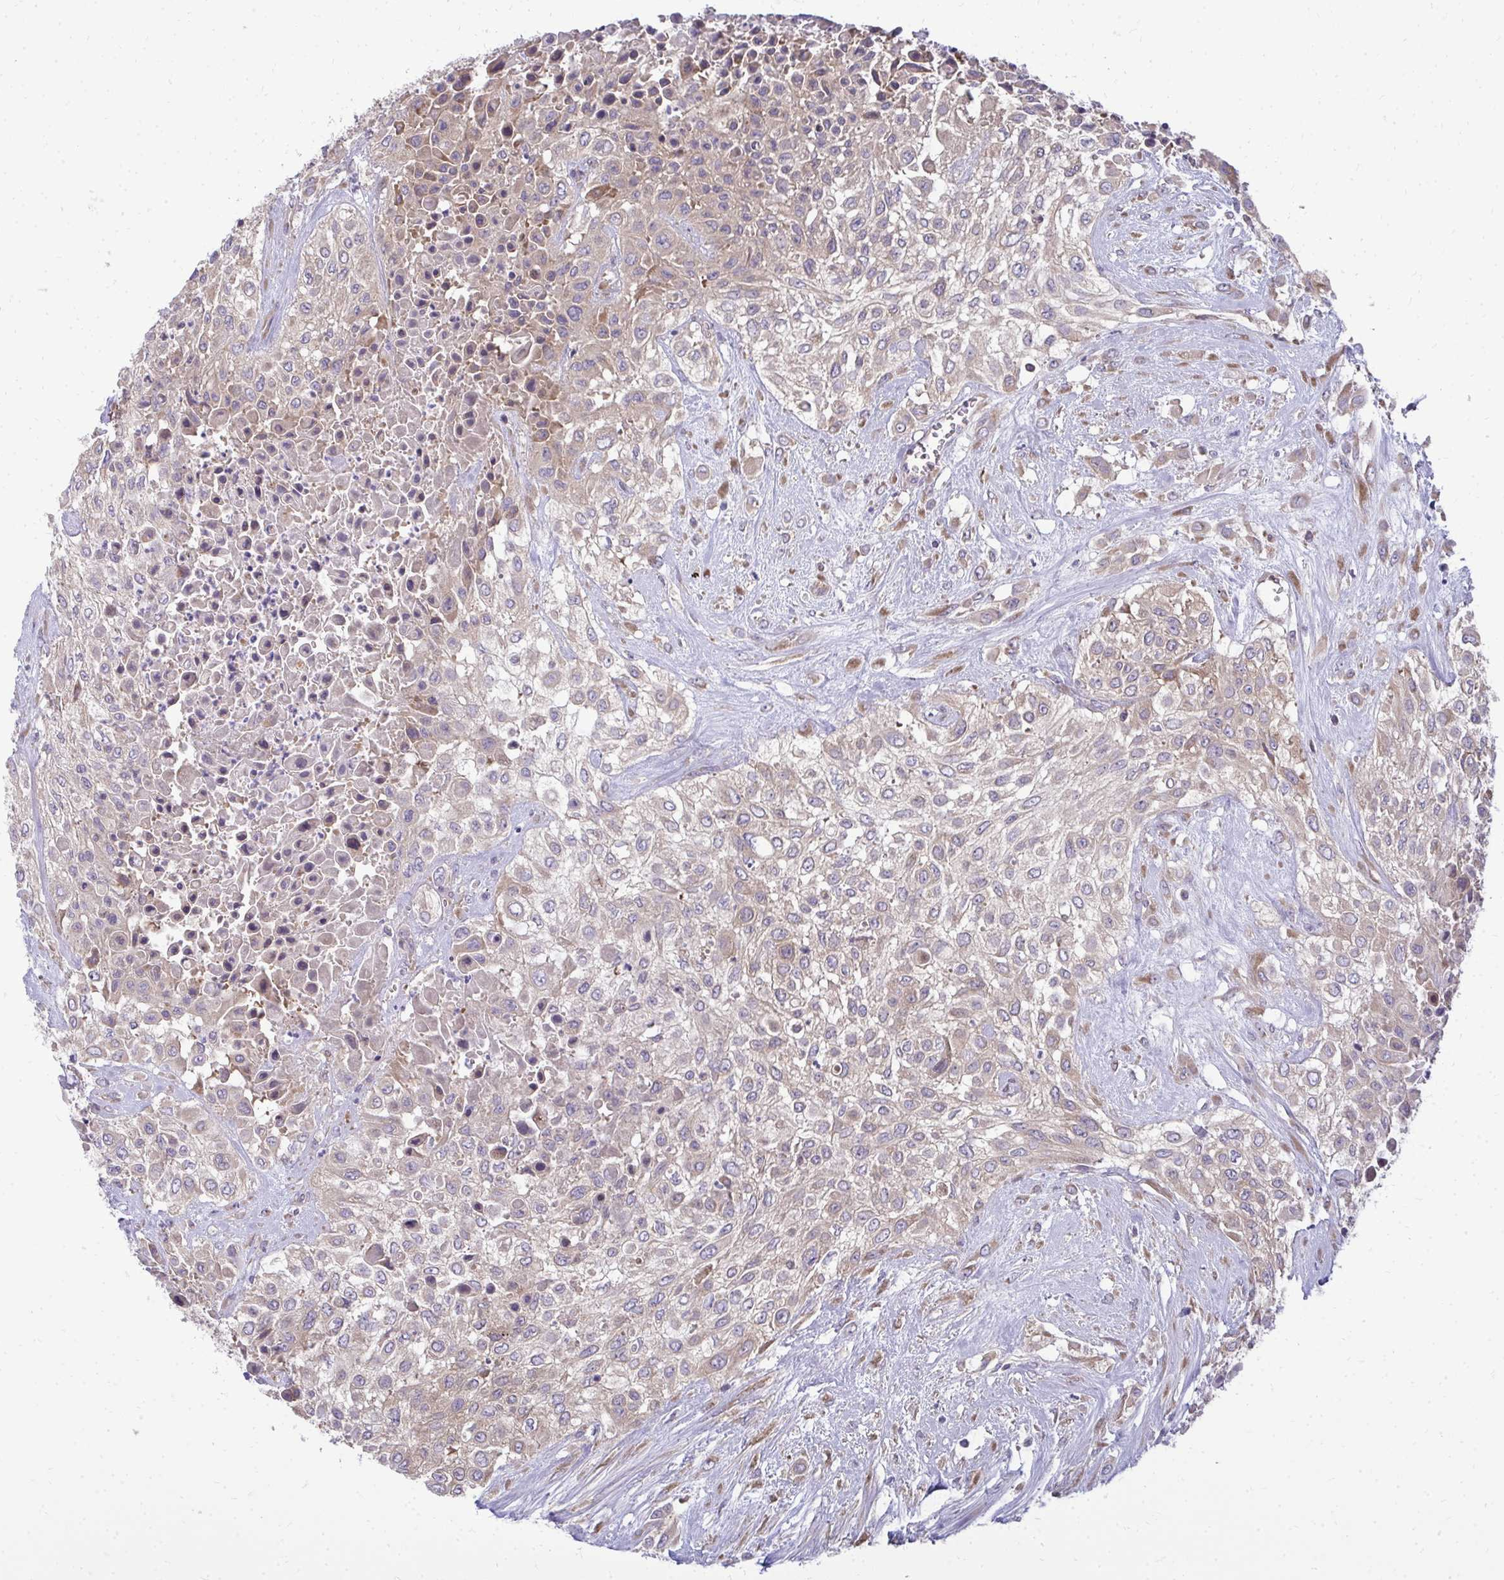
{"staining": {"intensity": "moderate", "quantity": "25%-75%", "location": "cytoplasmic/membranous"}, "tissue": "urothelial cancer", "cell_type": "Tumor cells", "image_type": "cancer", "snomed": [{"axis": "morphology", "description": "Urothelial carcinoma, High grade"}, {"axis": "topography", "description": "Urinary bladder"}], "caption": "Protein staining by IHC exhibits moderate cytoplasmic/membranous expression in approximately 25%-75% of tumor cells in high-grade urothelial carcinoma.", "gene": "RPLP2", "patient": {"sex": "male", "age": 57}}